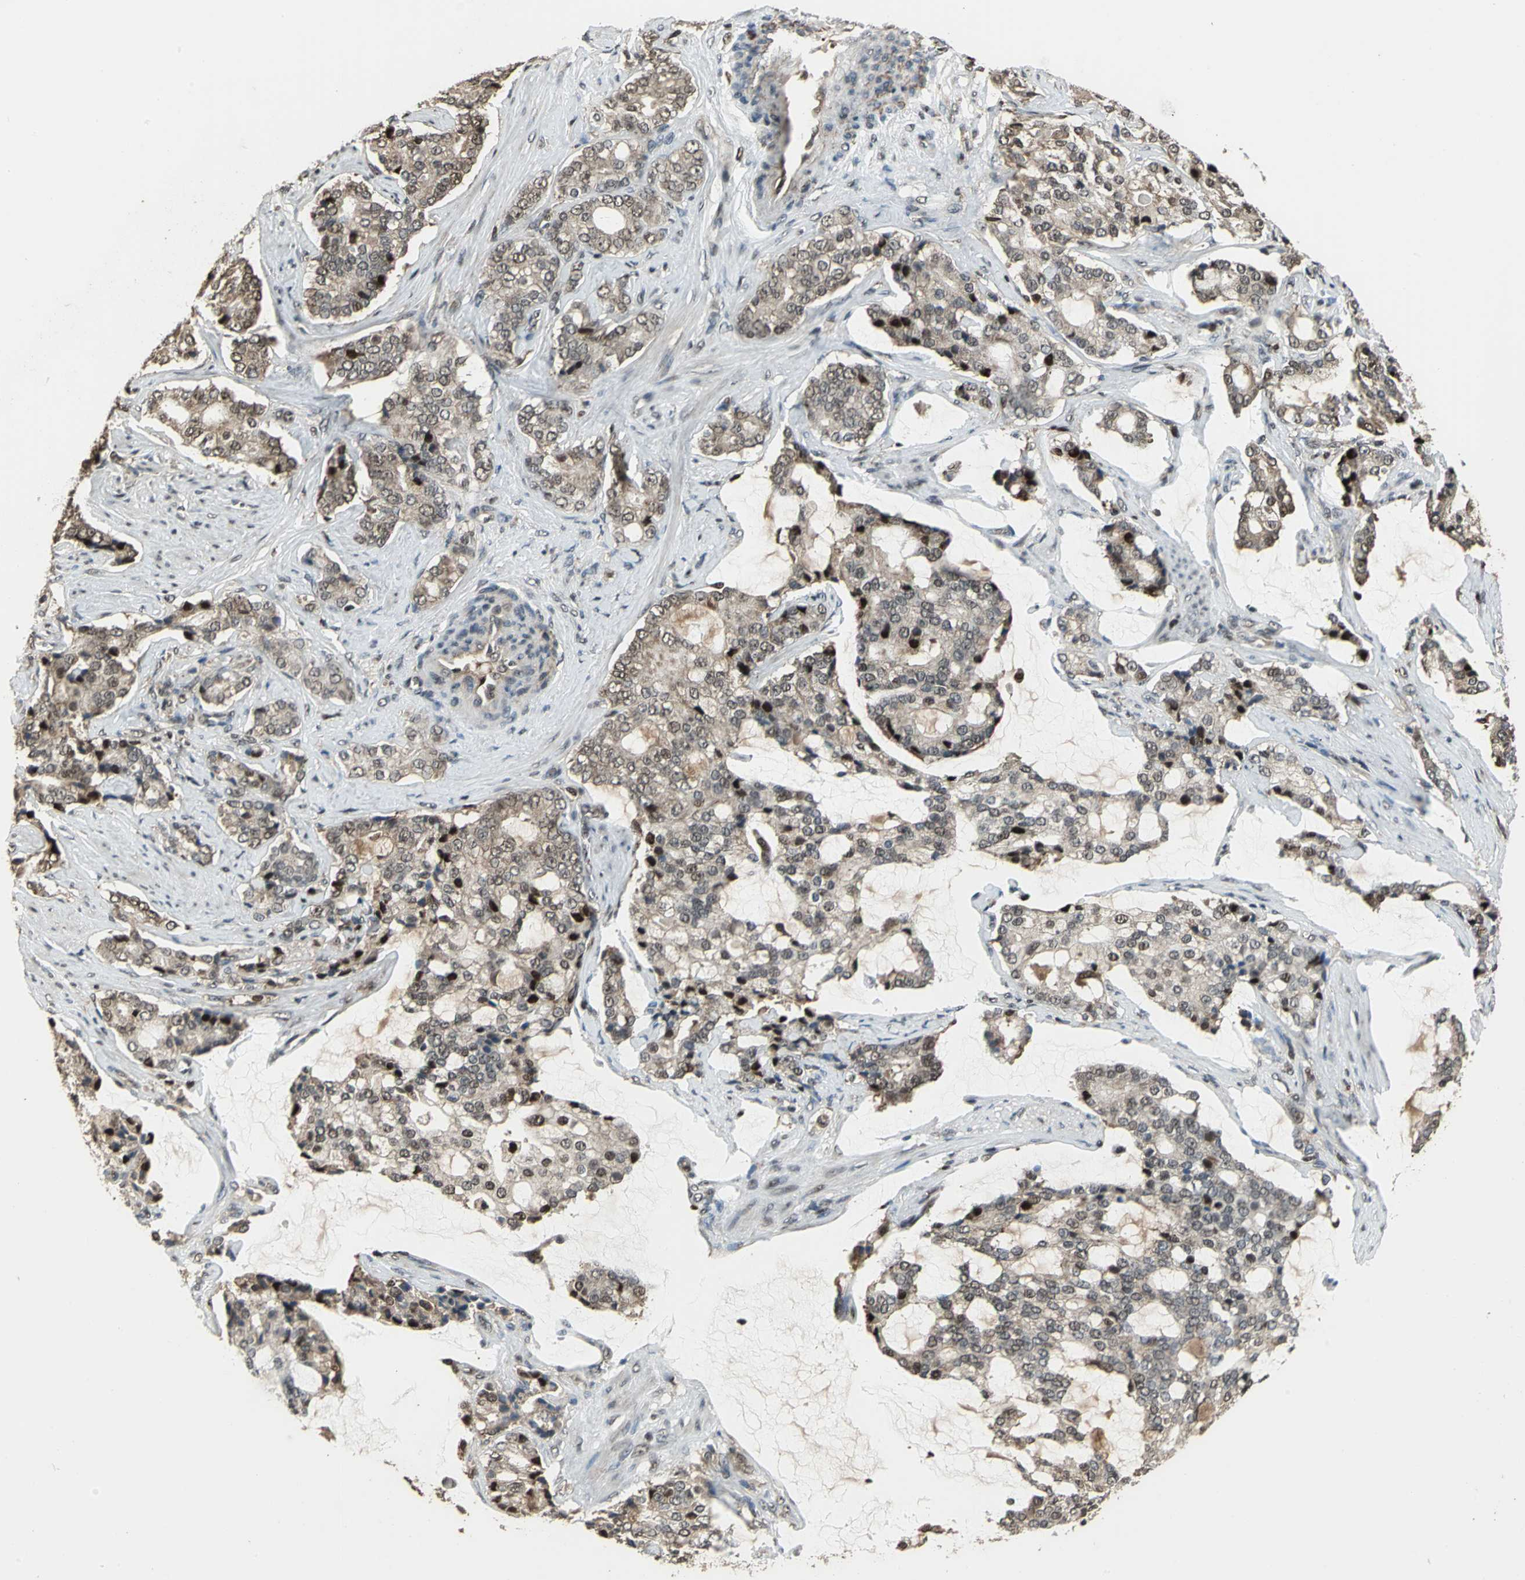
{"staining": {"intensity": "moderate", "quantity": "25%-75%", "location": "cytoplasmic/membranous,nuclear"}, "tissue": "prostate cancer", "cell_type": "Tumor cells", "image_type": "cancer", "snomed": [{"axis": "morphology", "description": "Adenocarcinoma, Low grade"}, {"axis": "topography", "description": "Prostate"}], "caption": "The photomicrograph reveals immunohistochemical staining of prostate cancer. There is moderate cytoplasmic/membranous and nuclear positivity is present in about 25%-75% of tumor cells.", "gene": "MIS18BP1", "patient": {"sex": "male", "age": 58}}